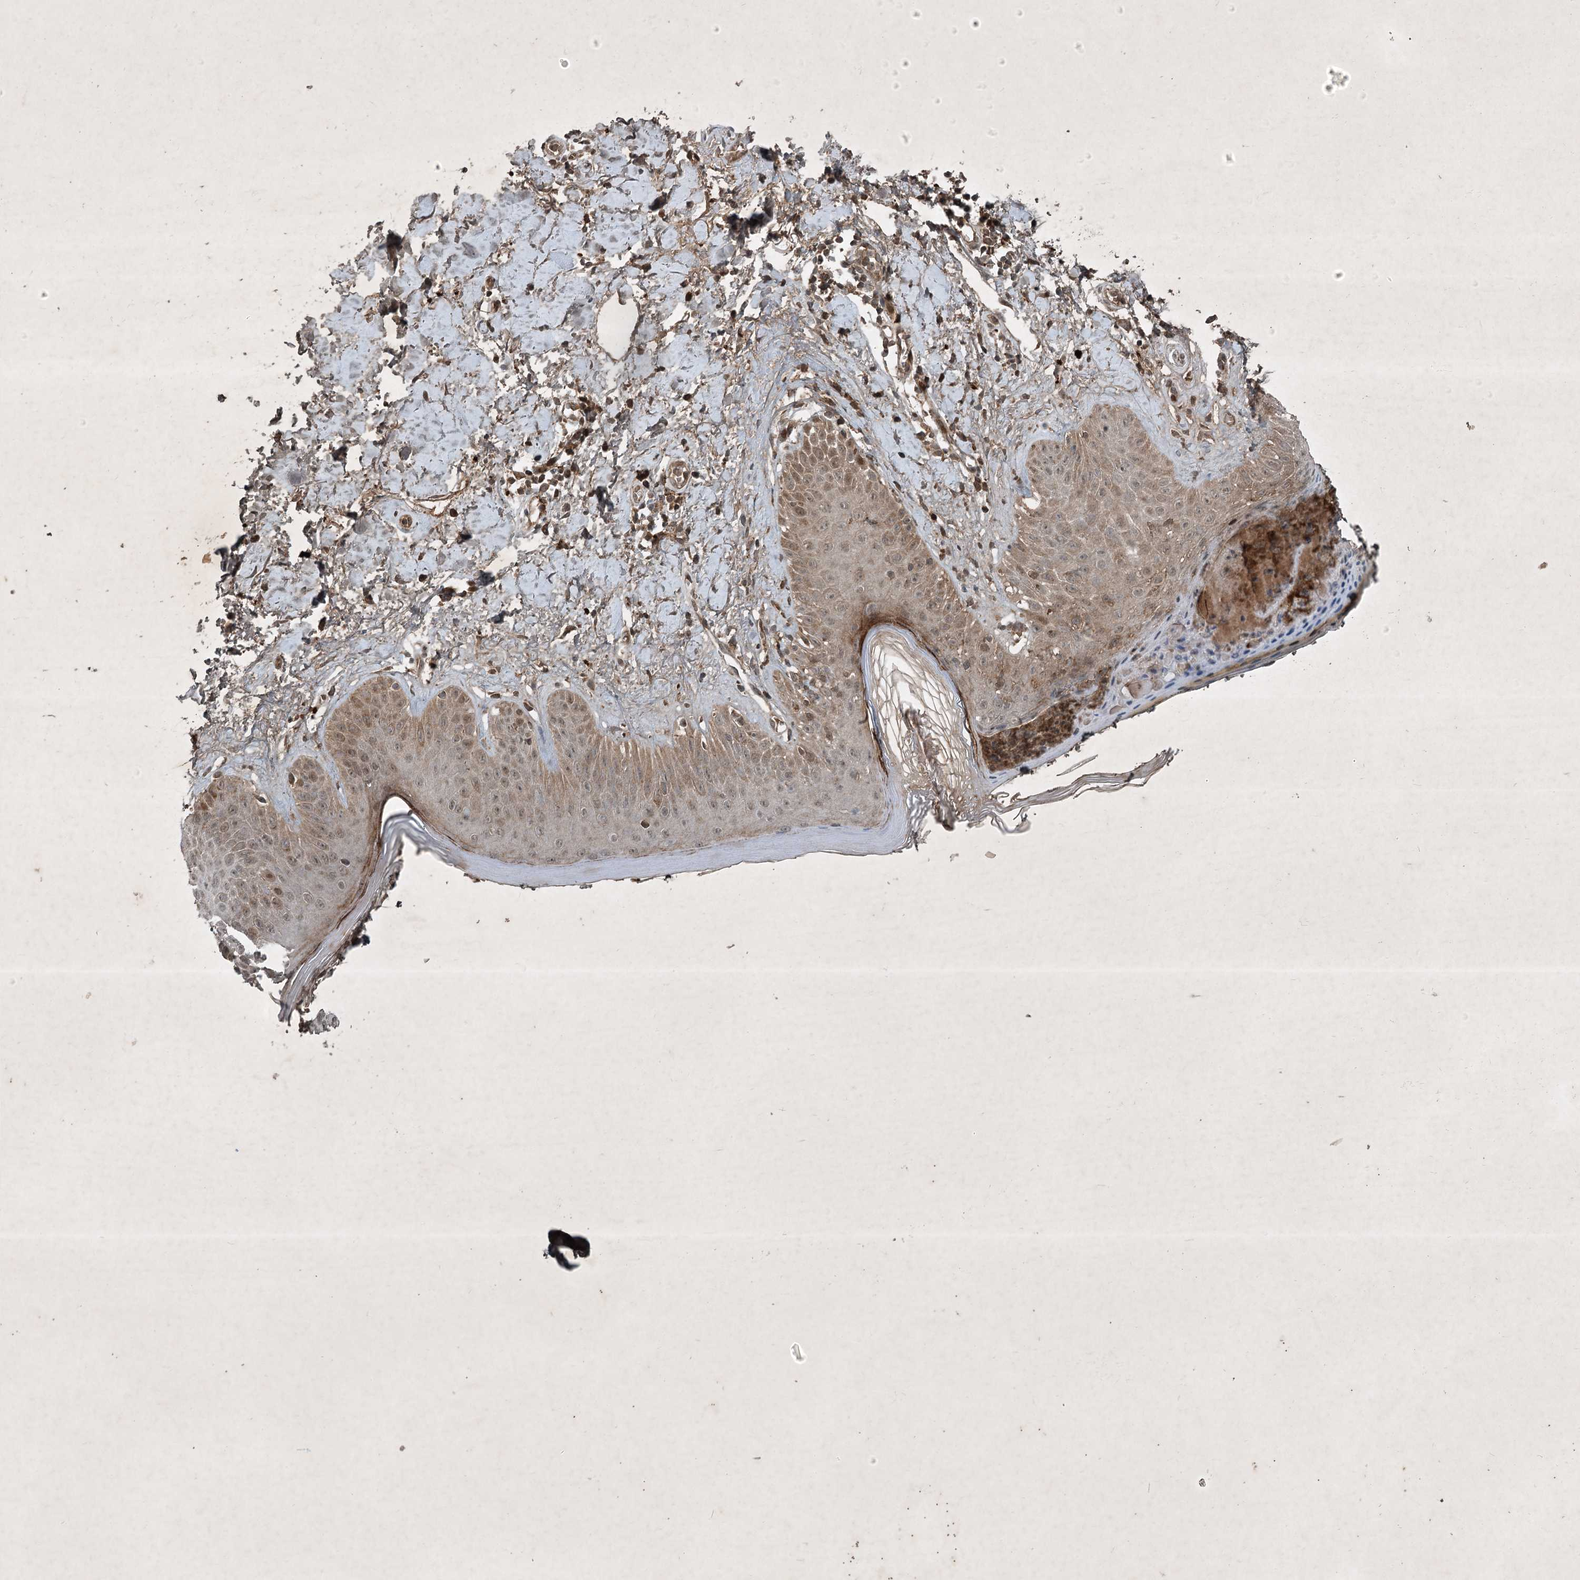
{"staining": {"intensity": "moderate", "quantity": ">75%", "location": "cytoplasmic/membranous"}, "tissue": "skin", "cell_type": "Fibroblasts", "image_type": "normal", "snomed": [{"axis": "morphology", "description": "Normal tissue, NOS"}, {"axis": "topography", "description": "Skin"}], "caption": "DAB immunohistochemical staining of unremarkable human skin exhibits moderate cytoplasmic/membranous protein positivity in about >75% of fibroblasts. Immunohistochemistry (ihc) stains the protein in brown and the nuclei are stained blue.", "gene": "UNC93A", "patient": {"sex": "female", "age": 64}}